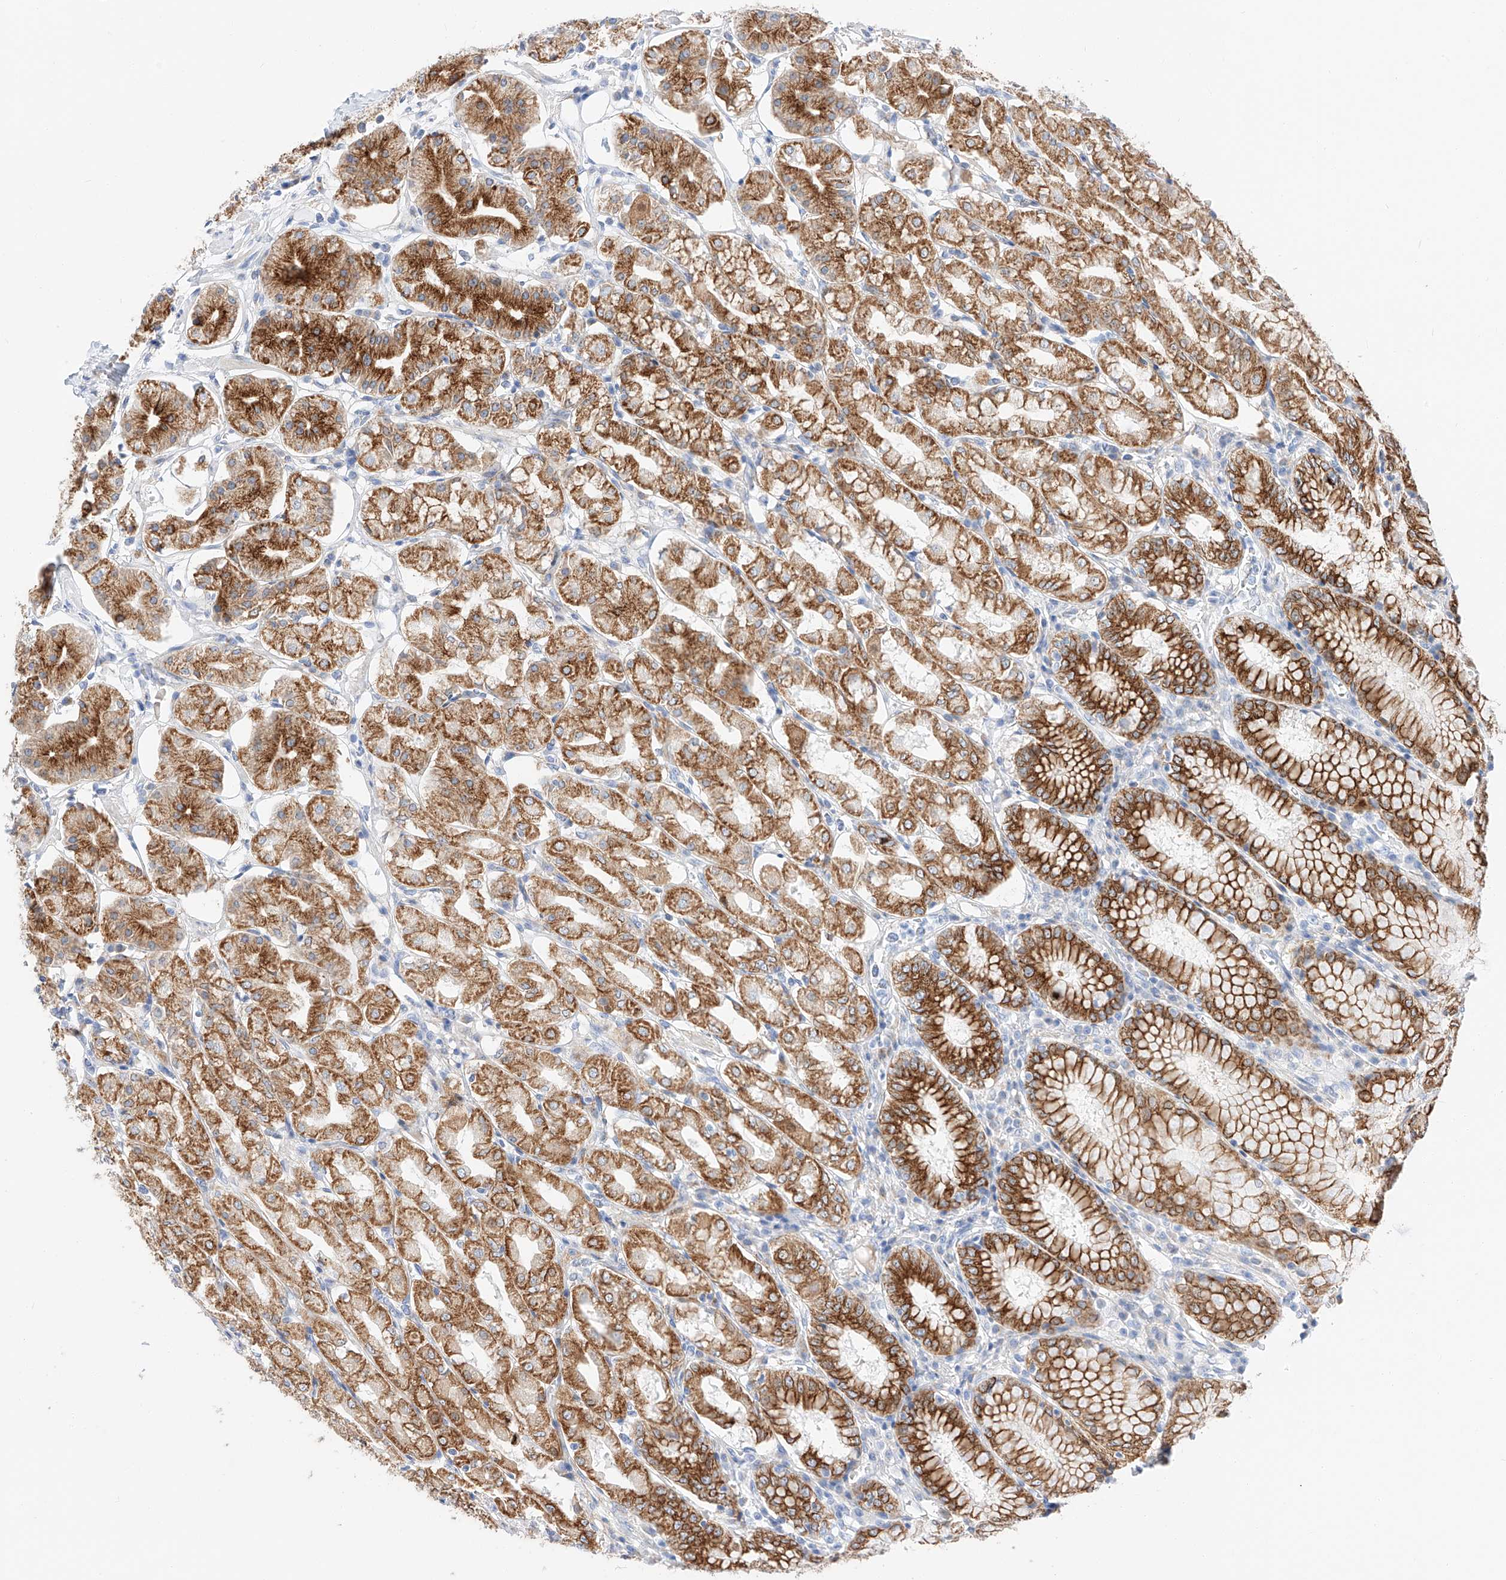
{"staining": {"intensity": "strong", "quantity": ">75%", "location": "cytoplasmic/membranous"}, "tissue": "stomach", "cell_type": "Glandular cells", "image_type": "normal", "snomed": [{"axis": "morphology", "description": "Normal tissue, NOS"}, {"axis": "topography", "description": "Stomach, lower"}], "caption": "Immunohistochemical staining of benign human stomach shows >75% levels of strong cytoplasmic/membranous protein positivity in about >75% of glandular cells. (IHC, brightfield microscopy, high magnification).", "gene": "MAP7", "patient": {"sex": "female", "age": 56}}